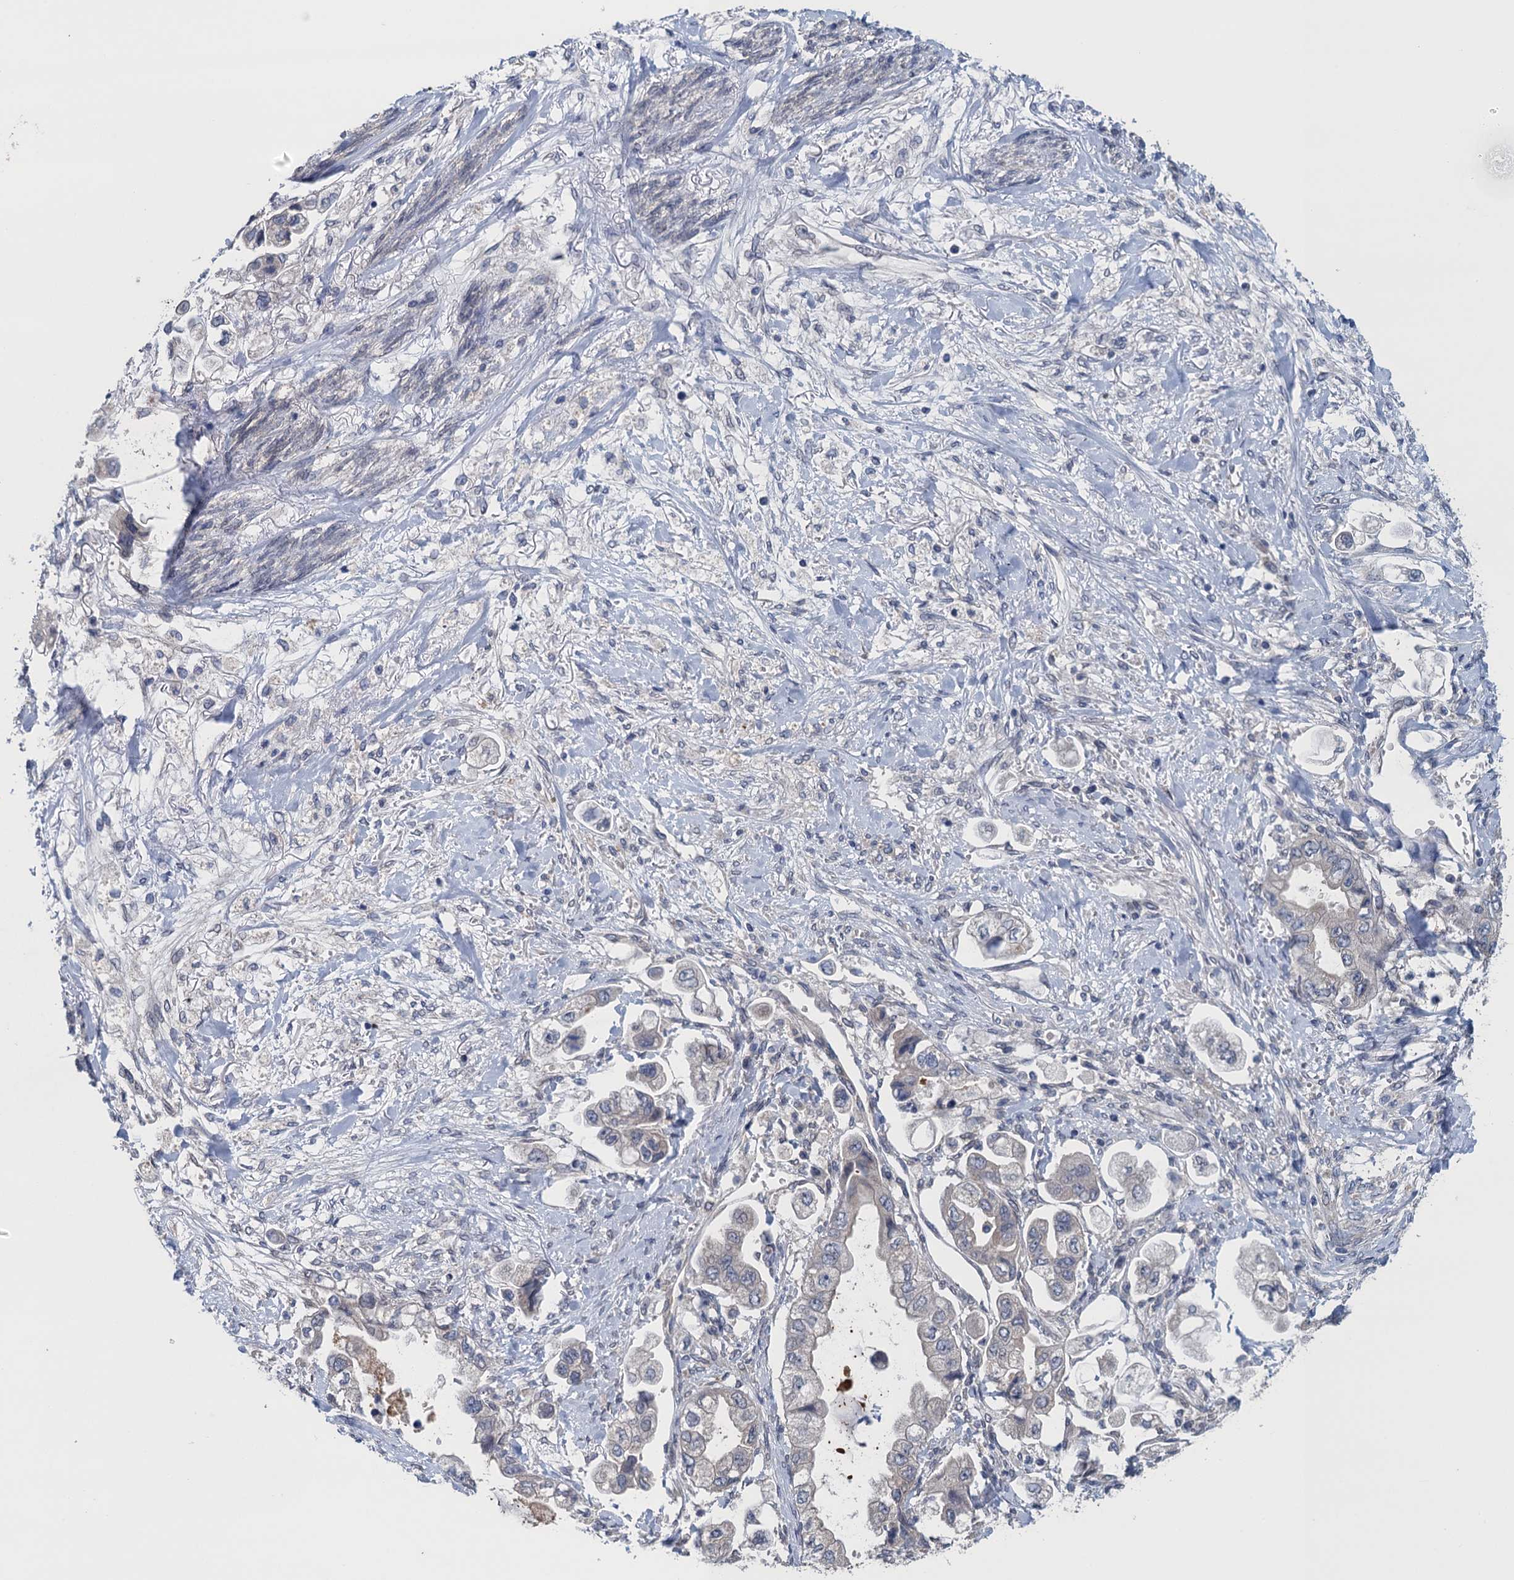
{"staining": {"intensity": "negative", "quantity": "none", "location": "none"}, "tissue": "stomach cancer", "cell_type": "Tumor cells", "image_type": "cancer", "snomed": [{"axis": "morphology", "description": "Adenocarcinoma, NOS"}, {"axis": "topography", "description": "Stomach"}], "caption": "High power microscopy histopathology image of an immunohistochemistry photomicrograph of stomach cancer, revealing no significant expression in tumor cells.", "gene": "CTU2", "patient": {"sex": "male", "age": 62}}